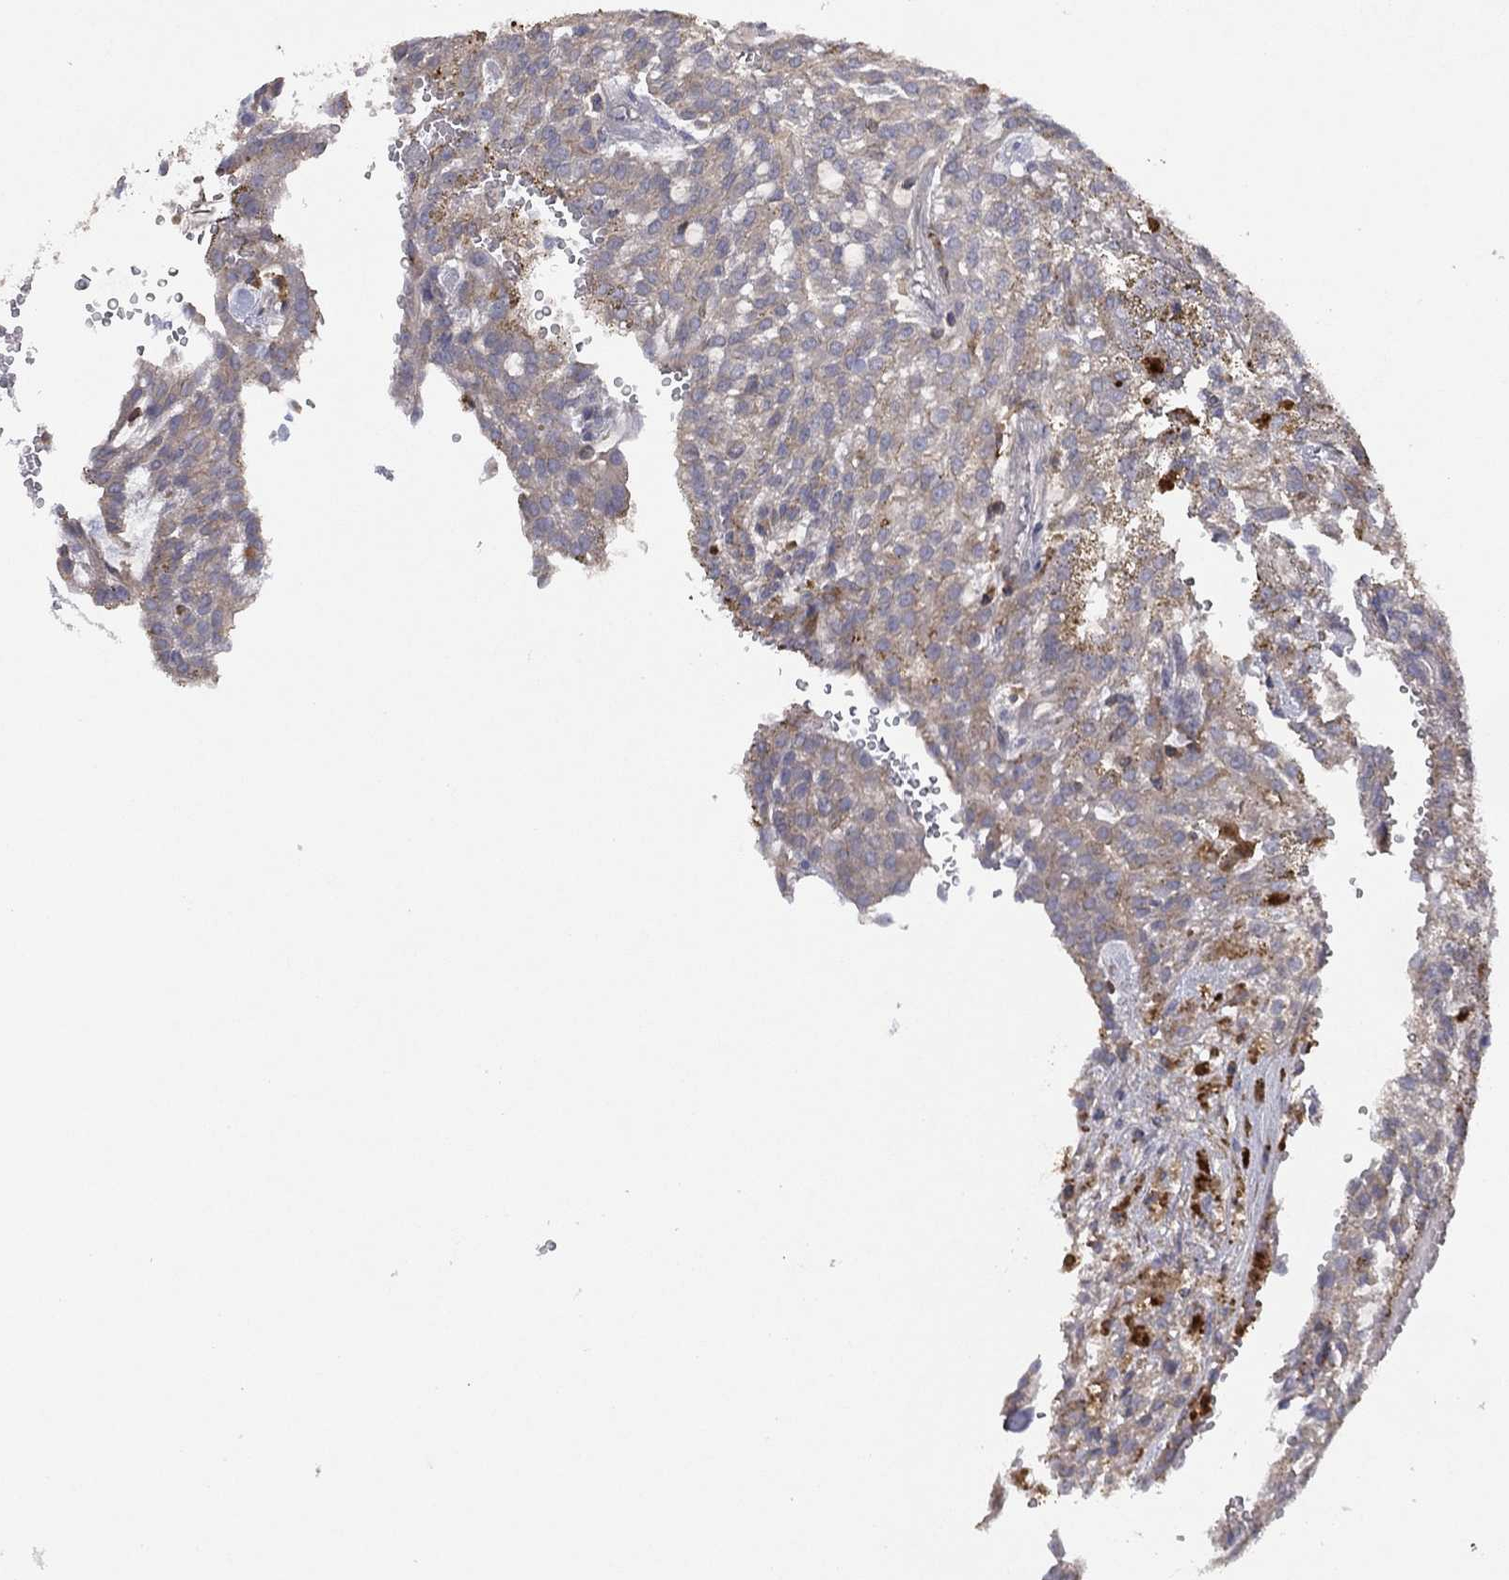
{"staining": {"intensity": "negative", "quantity": "none", "location": "none"}, "tissue": "renal cancer", "cell_type": "Tumor cells", "image_type": "cancer", "snomed": [{"axis": "morphology", "description": "Adenocarcinoma, NOS"}, {"axis": "topography", "description": "Kidney"}], "caption": "High magnification brightfield microscopy of renal cancer stained with DAB (3,3'-diaminobenzidine) (brown) and counterstained with hematoxylin (blue): tumor cells show no significant expression.", "gene": "DOCK8", "patient": {"sex": "male", "age": 63}}